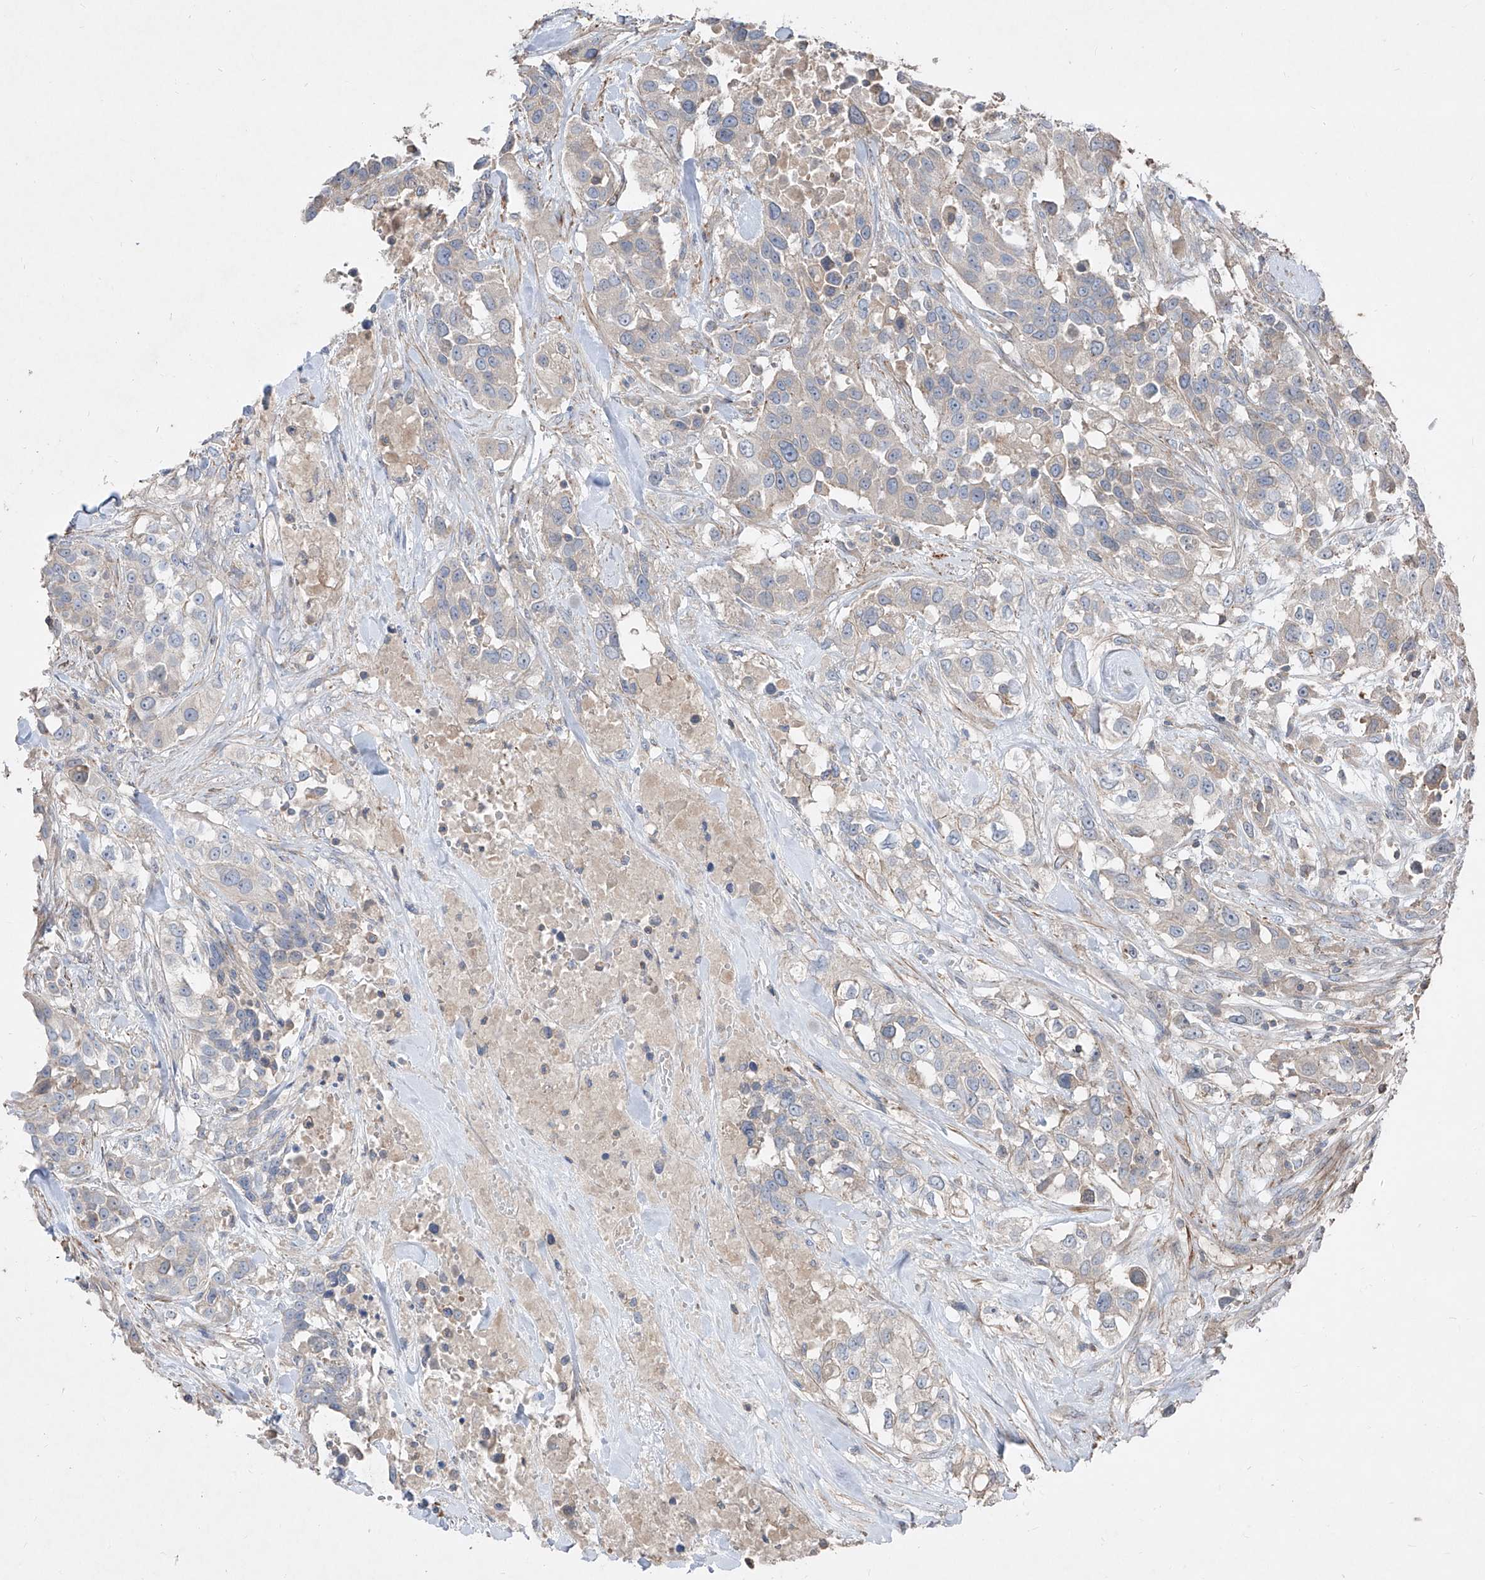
{"staining": {"intensity": "negative", "quantity": "none", "location": "none"}, "tissue": "urothelial cancer", "cell_type": "Tumor cells", "image_type": "cancer", "snomed": [{"axis": "morphology", "description": "Urothelial carcinoma, High grade"}, {"axis": "topography", "description": "Urinary bladder"}], "caption": "Immunohistochemistry (IHC) image of neoplastic tissue: human urothelial carcinoma (high-grade) stained with DAB (3,3'-diaminobenzidine) reveals no significant protein staining in tumor cells. The staining was performed using DAB (3,3'-diaminobenzidine) to visualize the protein expression in brown, while the nuclei were stained in blue with hematoxylin (Magnification: 20x).", "gene": "UFD1", "patient": {"sex": "female", "age": 80}}